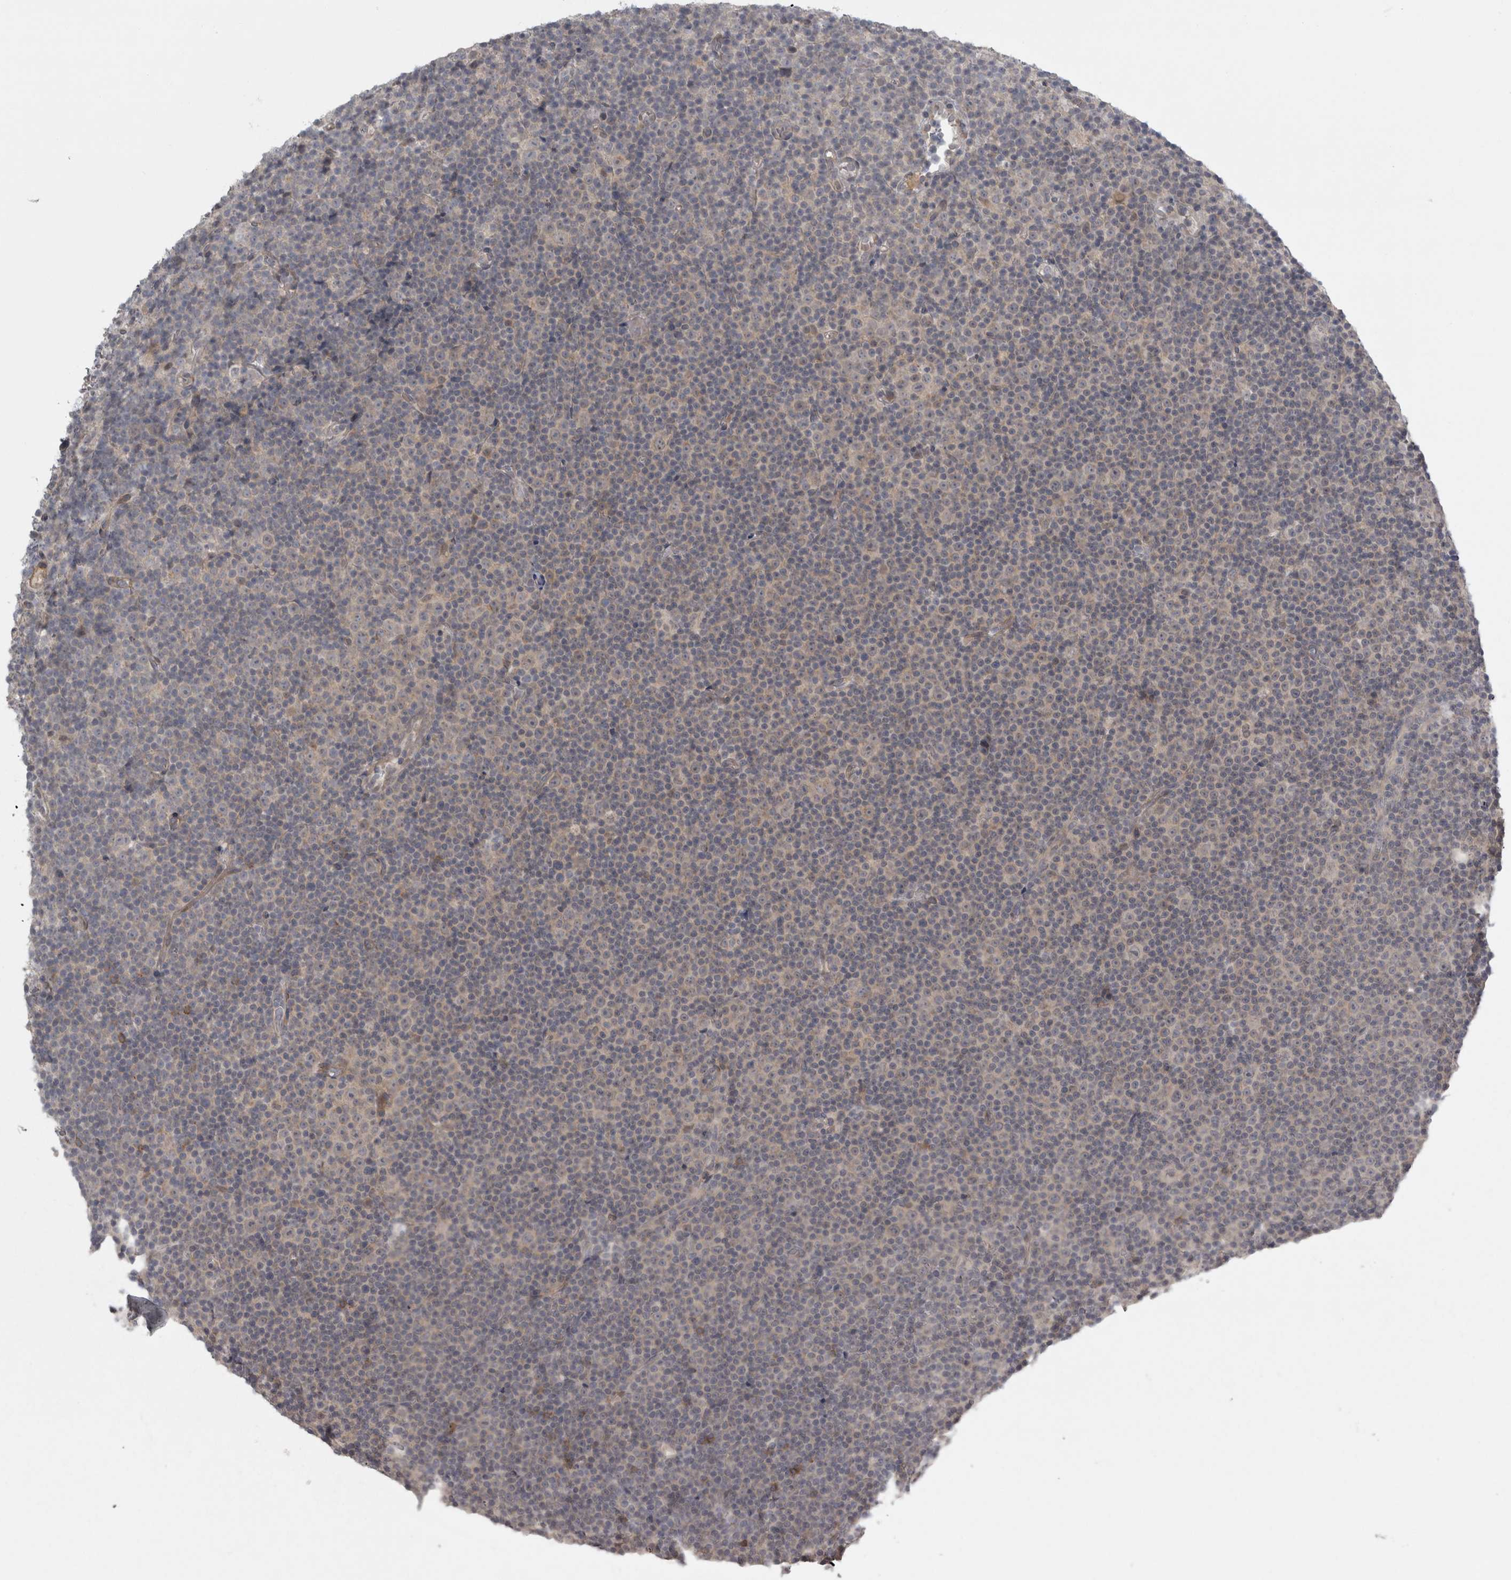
{"staining": {"intensity": "weak", "quantity": "<25%", "location": "cytoplasmic/membranous"}, "tissue": "lymphoma", "cell_type": "Tumor cells", "image_type": "cancer", "snomed": [{"axis": "morphology", "description": "Malignant lymphoma, non-Hodgkin's type, Low grade"}, {"axis": "topography", "description": "Lymph node"}], "caption": "High magnification brightfield microscopy of low-grade malignant lymphoma, non-Hodgkin's type stained with DAB (brown) and counterstained with hematoxylin (blue): tumor cells show no significant staining. (DAB immunohistochemistry visualized using brightfield microscopy, high magnification).", "gene": "SLCO5A1", "patient": {"sex": "female", "age": 67}}